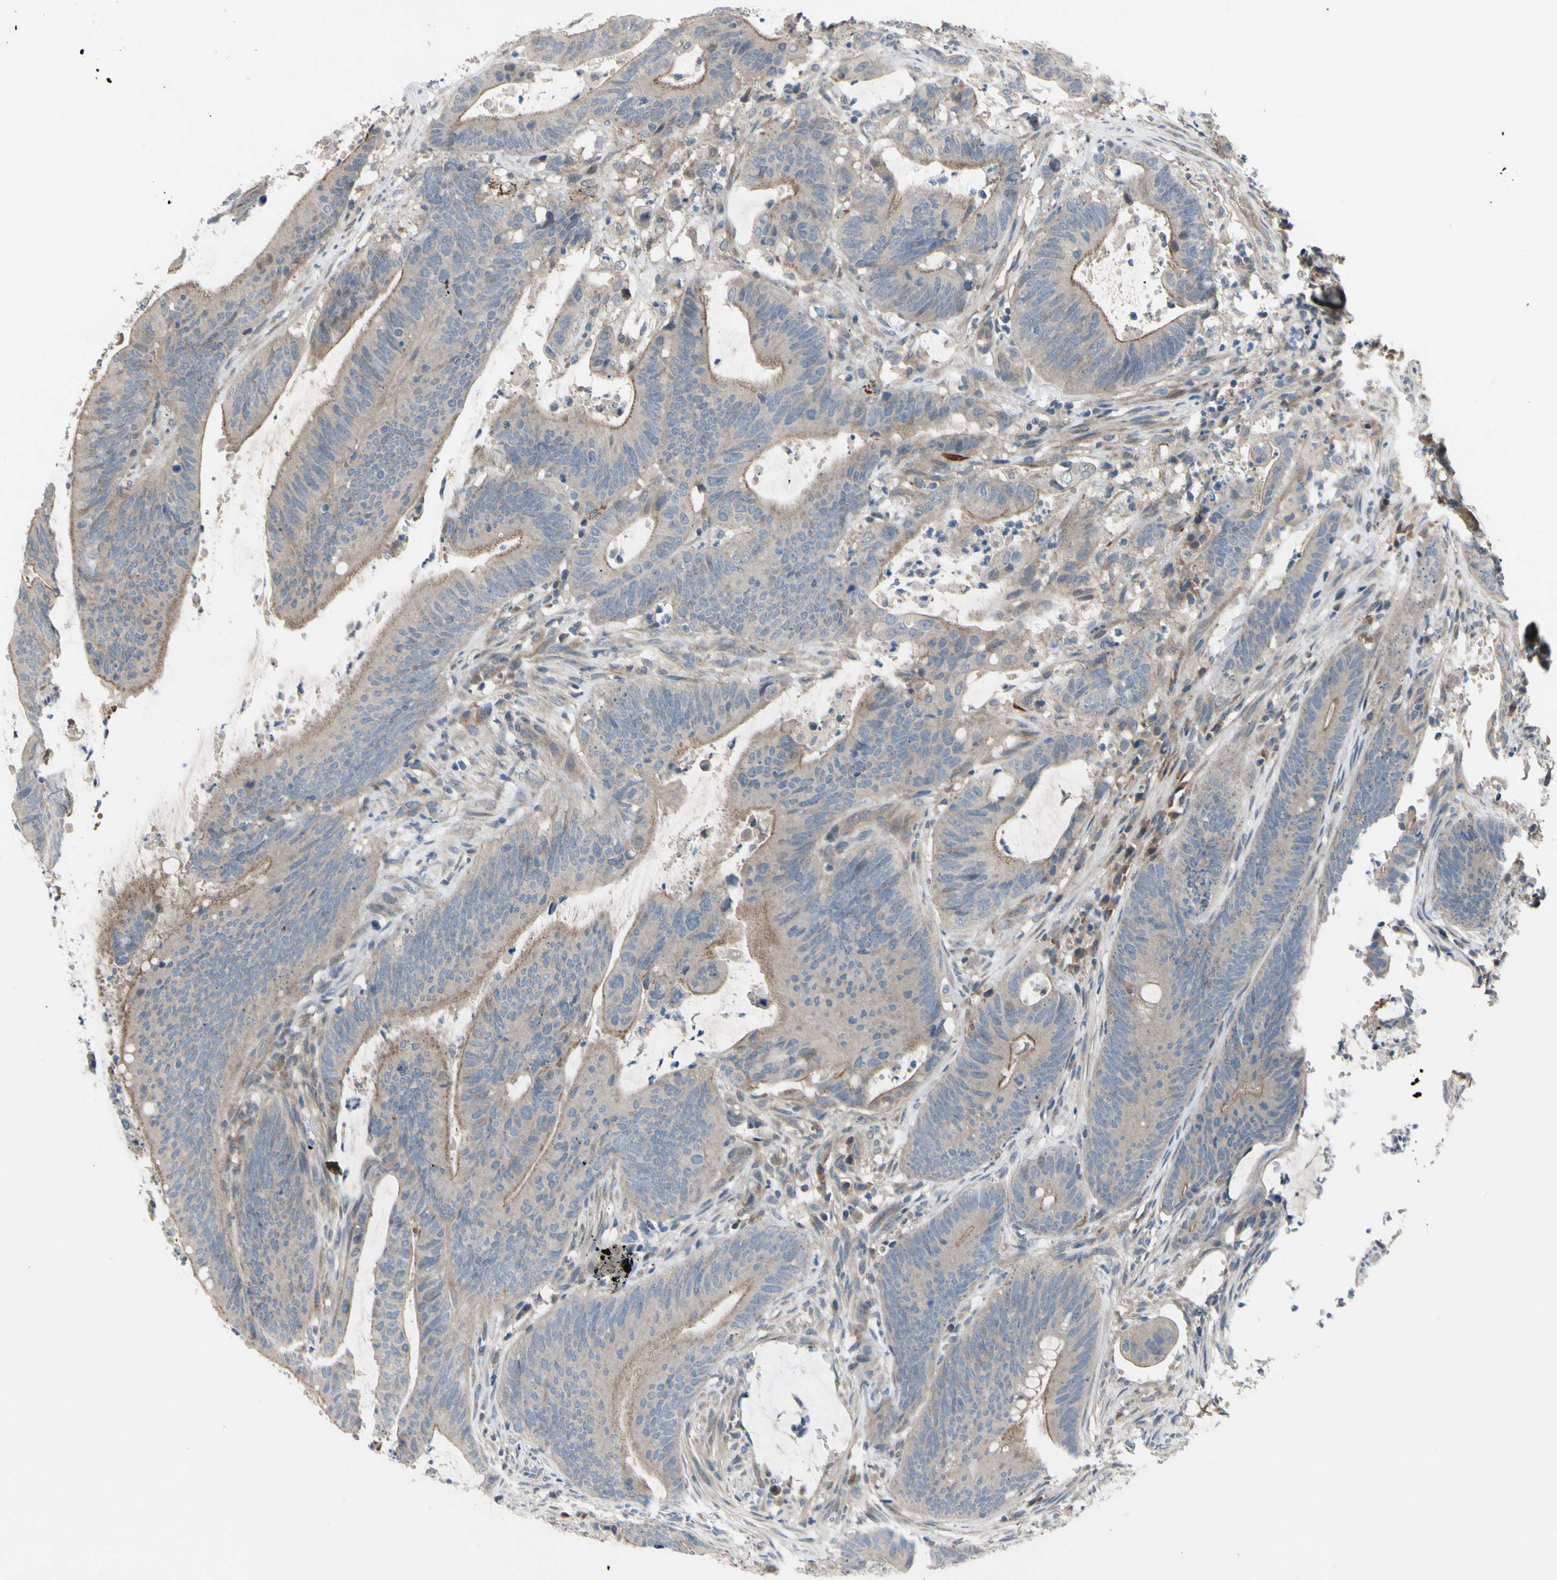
{"staining": {"intensity": "moderate", "quantity": "25%-75%", "location": "cytoplasmic/membranous"}, "tissue": "colorectal cancer", "cell_type": "Tumor cells", "image_type": "cancer", "snomed": [{"axis": "morphology", "description": "Adenocarcinoma, NOS"}, {"axis": "topography", "description": "Rectum"}], "caption": "Tumor cells exhibit moderate cytoplasmic/membranous positivity in about 25%-75% of cells in colorectal cancer. (Stains: DAB (3,3'-diaminobenzidine) in brown, nuclei in blue, Microscopy: brightfield microscopy at high magnification).", "gene": "ICAM5", "patient": {"sex": "female", "age": 66}}